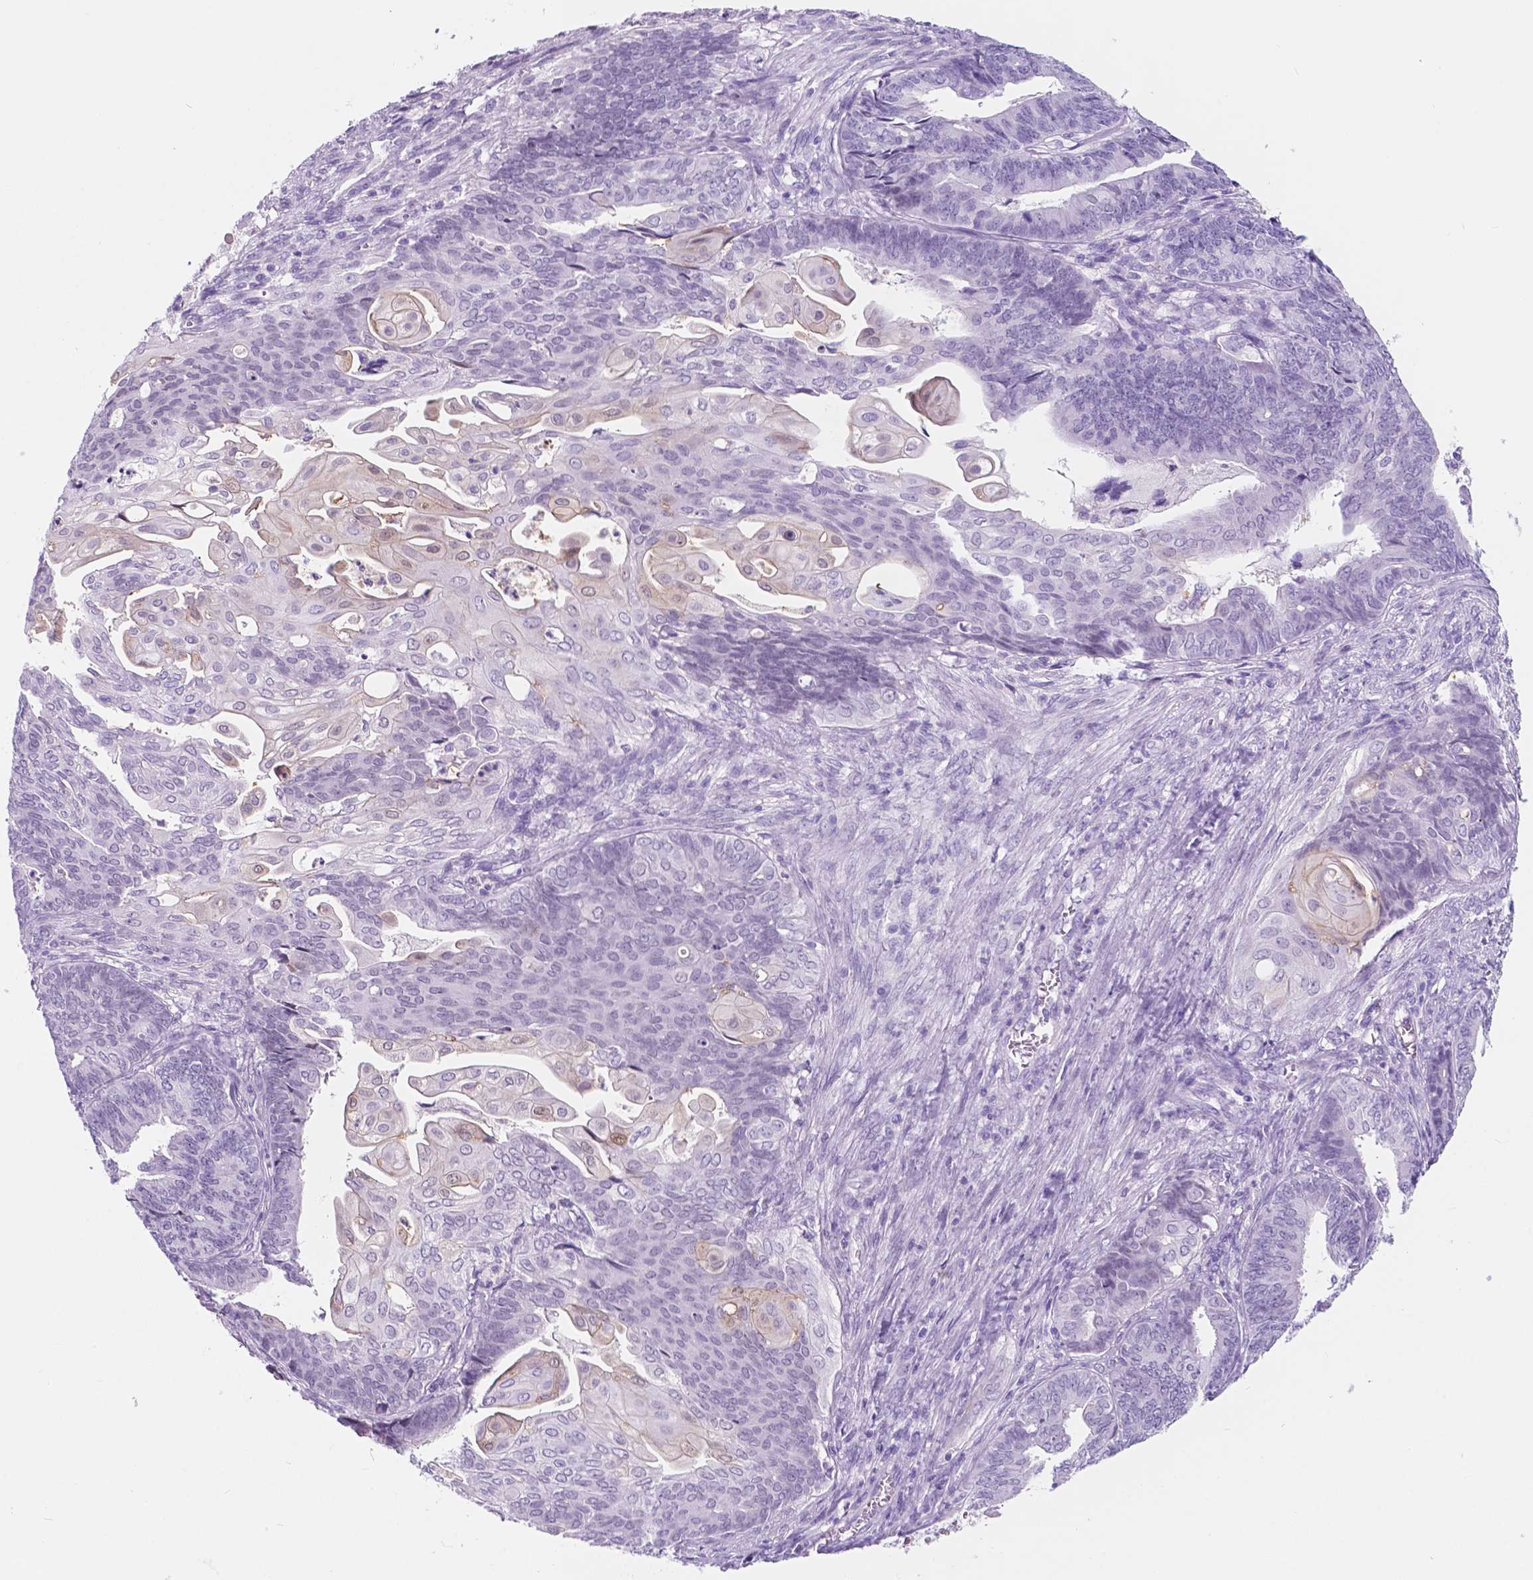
{"staining": {"intensity": "negative", "quantity": "none", "location": "none"}, "tissue": "endometrial cancer", "cell_type": "Tumor cells", "image_type": "cancer", "snomed": [{"axis": "morphology", "description": "Adenocarcinoma, NOS"}, {"axis": "topography", "description": "Endometrium"}], "caption": "Immunohistochemistry photomicrograph of neoplastic tissue: human endometrial cancer stained with DAB (3,3'-diaminobenzidine) exhibits no significant protein staining in tumor cells.", "gene": "CUZD1", "patient": {"sex": "female", "age": 73}}